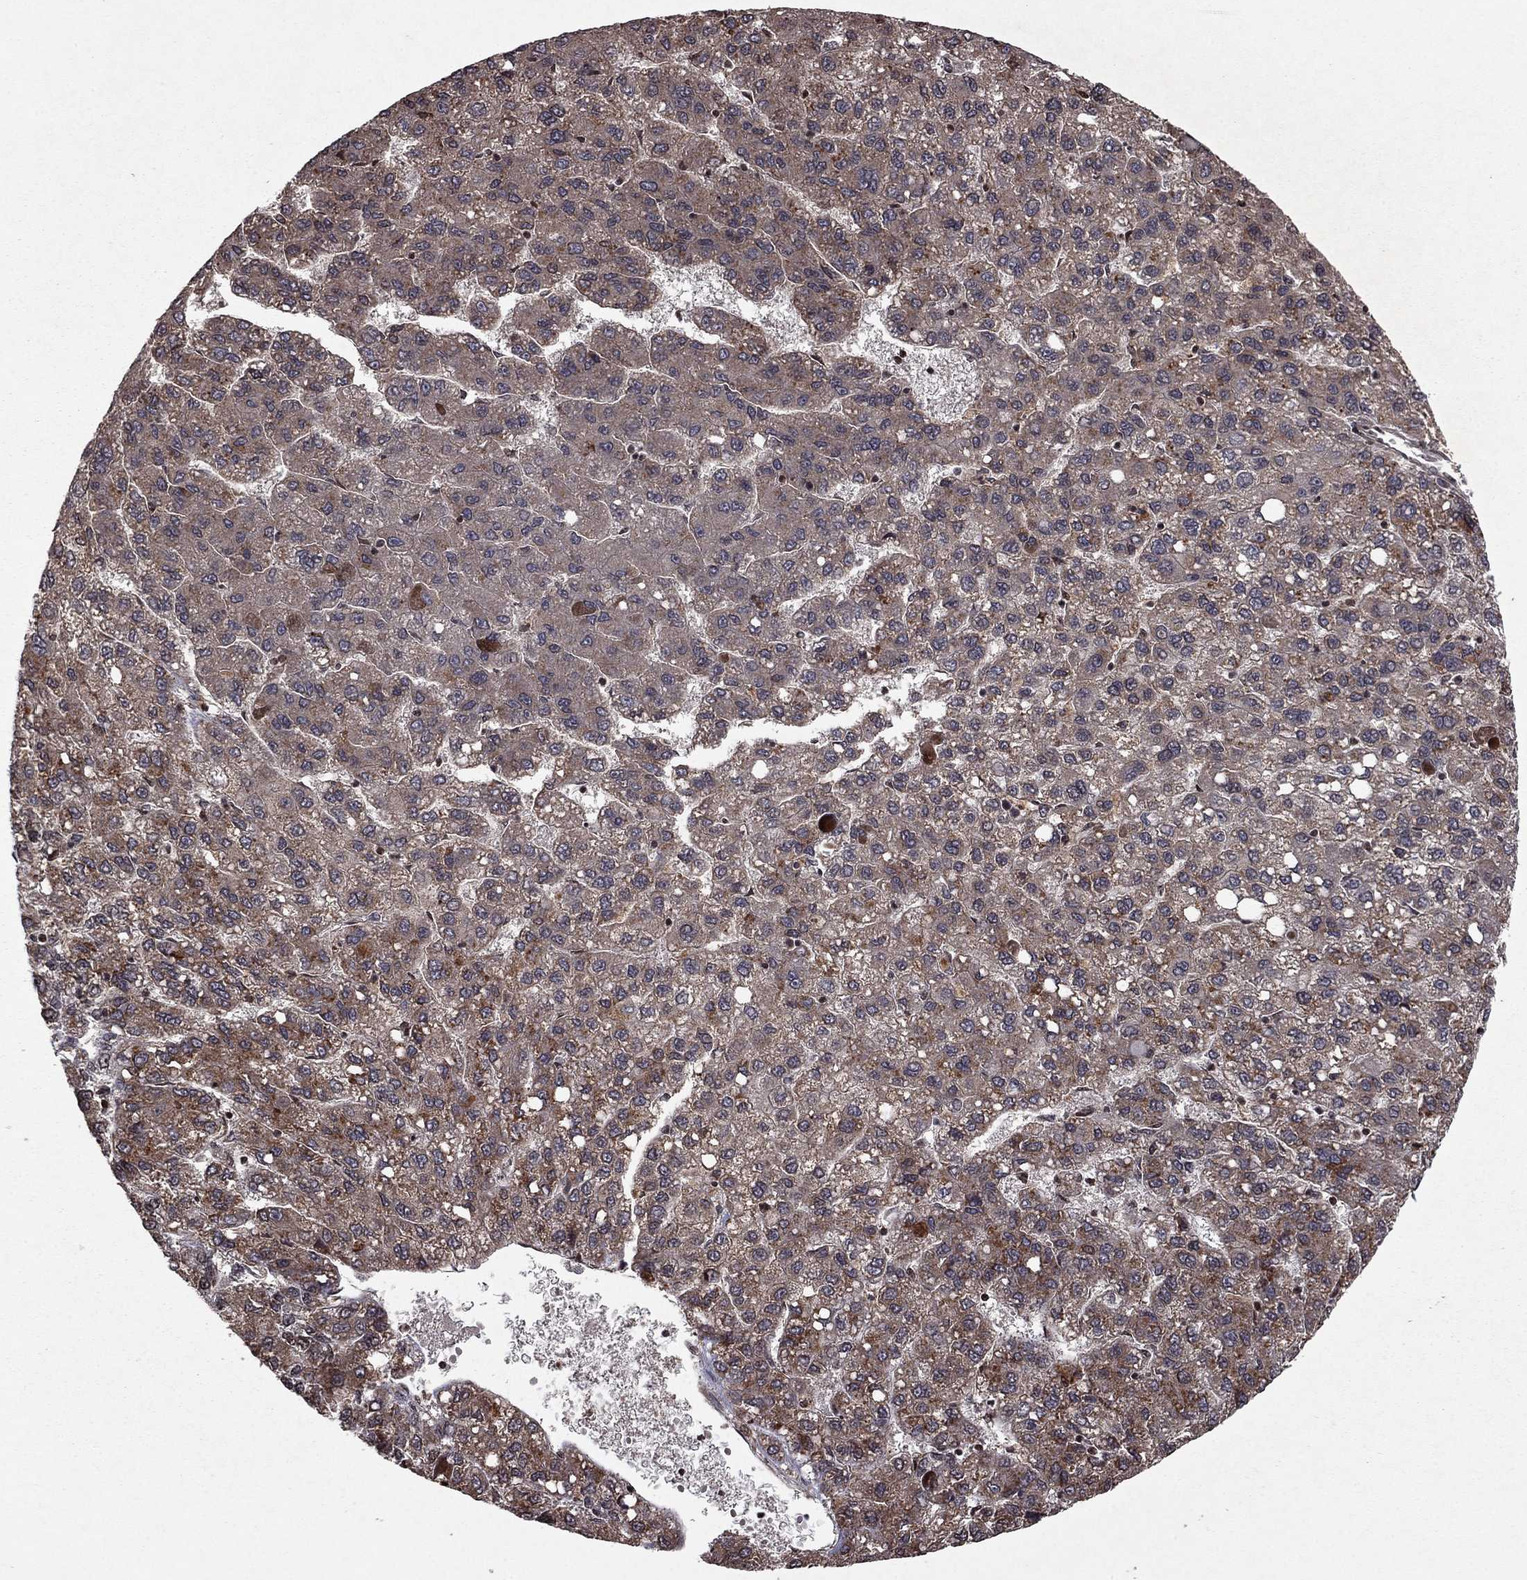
{"staining": {"intensity": "moderate", "quantity": "<25%", "location": "cytoplasmic/membranous"}, "tissue": "liver cancer", "cell_type": "Tumor cells", "image_type": "cancer", "snomed": [{"axis": "morphology", "description": "Carcinoma, Hepatocellular, NOS"}, {"axis": "topography", "description": "Liver"}], "caption": "Immunohistochemical staining of human liver cancer (hepatocellular carcinoma) shows low levels of moderate cytoplasmic/membranous protein positivity in approximately <25% of tumor cells.", "gene": "SORBS1", "patient": {"sex": "female", "age": 82}}